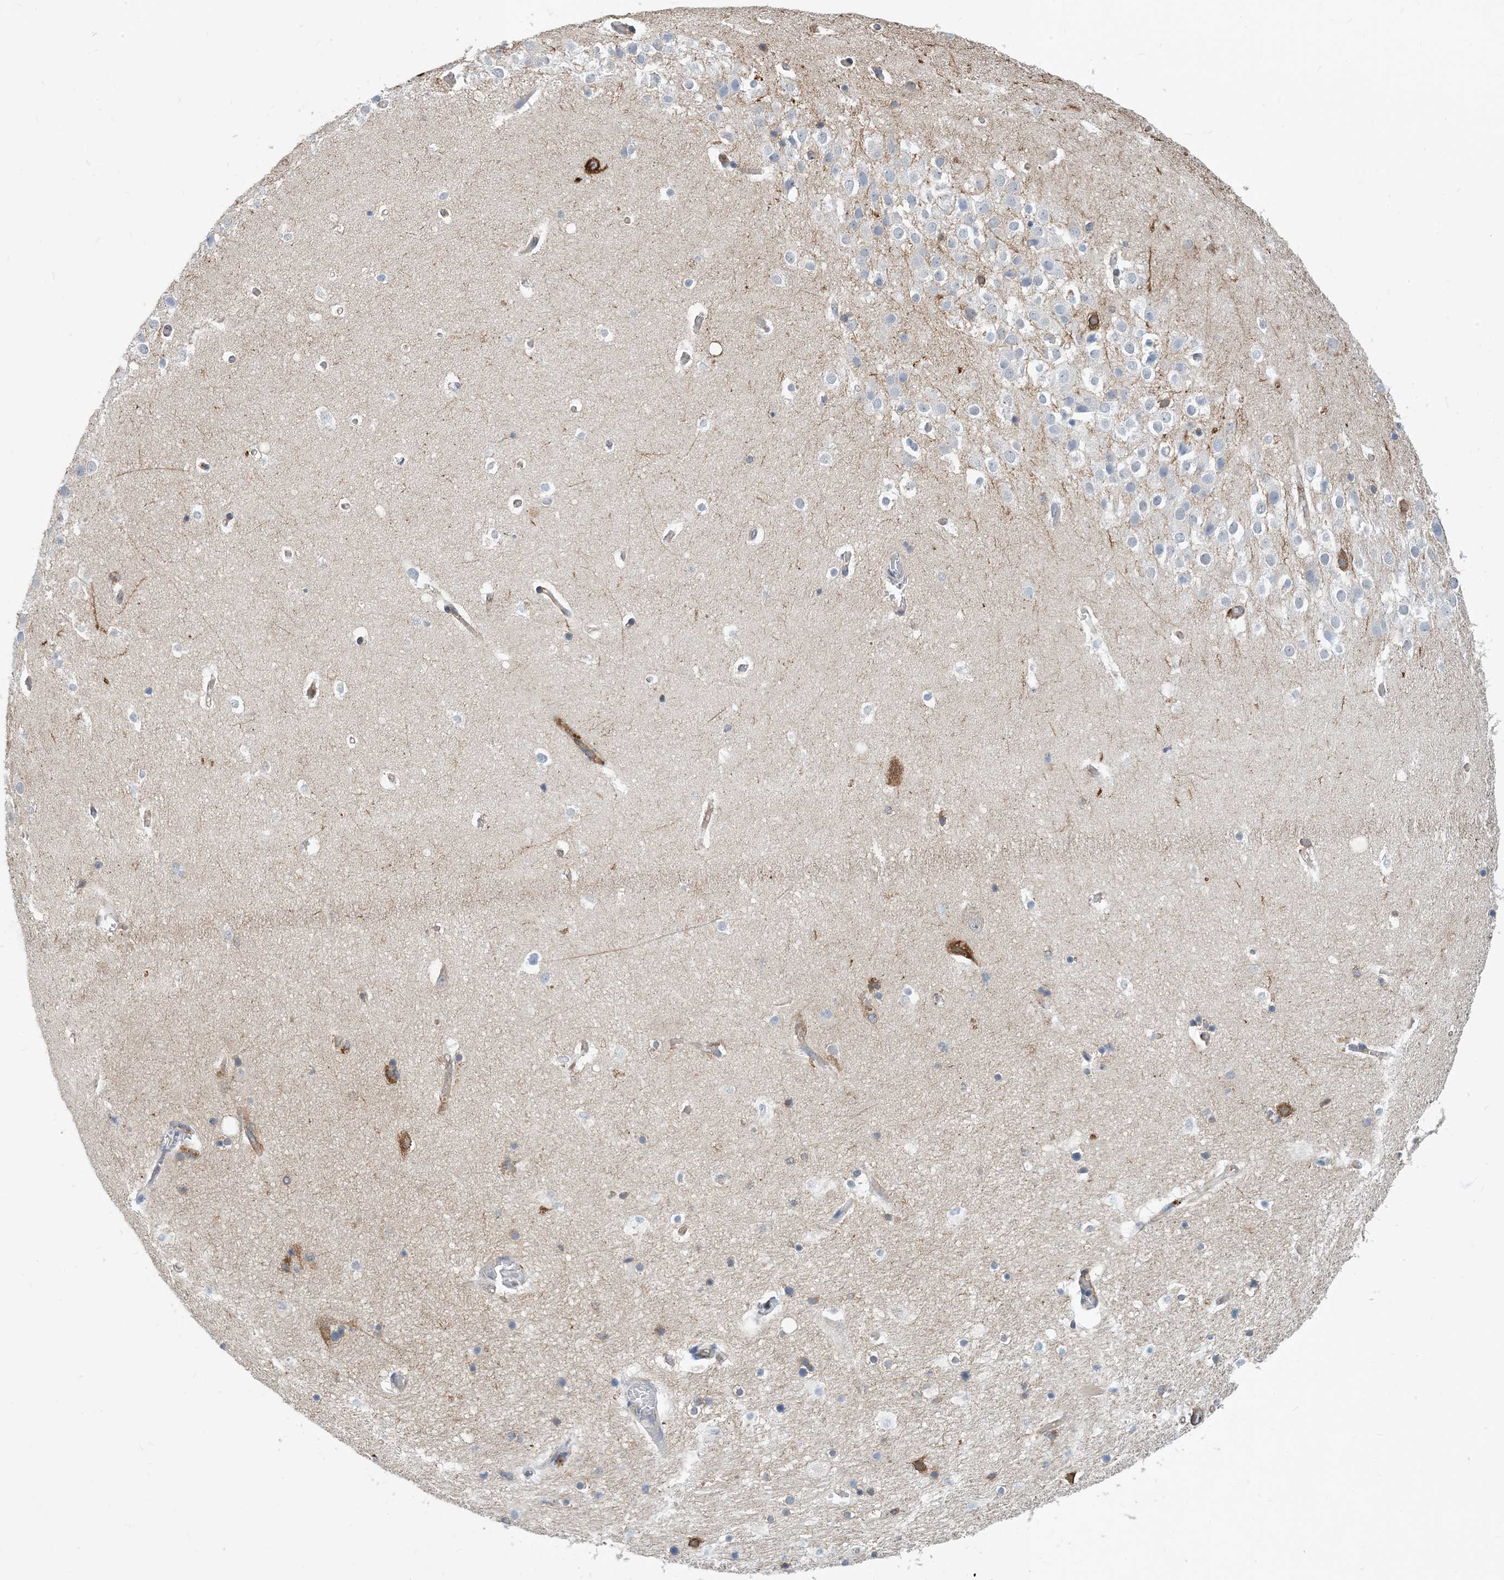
{"staining": {"intensity": "negative", "quantity": "none", "location": "none"}, "tissue": "hippocampus", "cell_type": "Glial cells", "image_type": "normal", "snomed": [{"axis": "morphology", "description": "Normal tissue, NOS"}, {"axis": "topography", "description": "Hippocampus"}], "caption": "Glial cells show no significant protein staining in benign hippocampus. The staining was performed using DAB to visualize the protein expression in brown, while the nuclei were stained in blue with hematoxylin (Magnification: 20x).", "gene": "DYNC1LI1", "patient": {"sex": "female", "age": 52}}